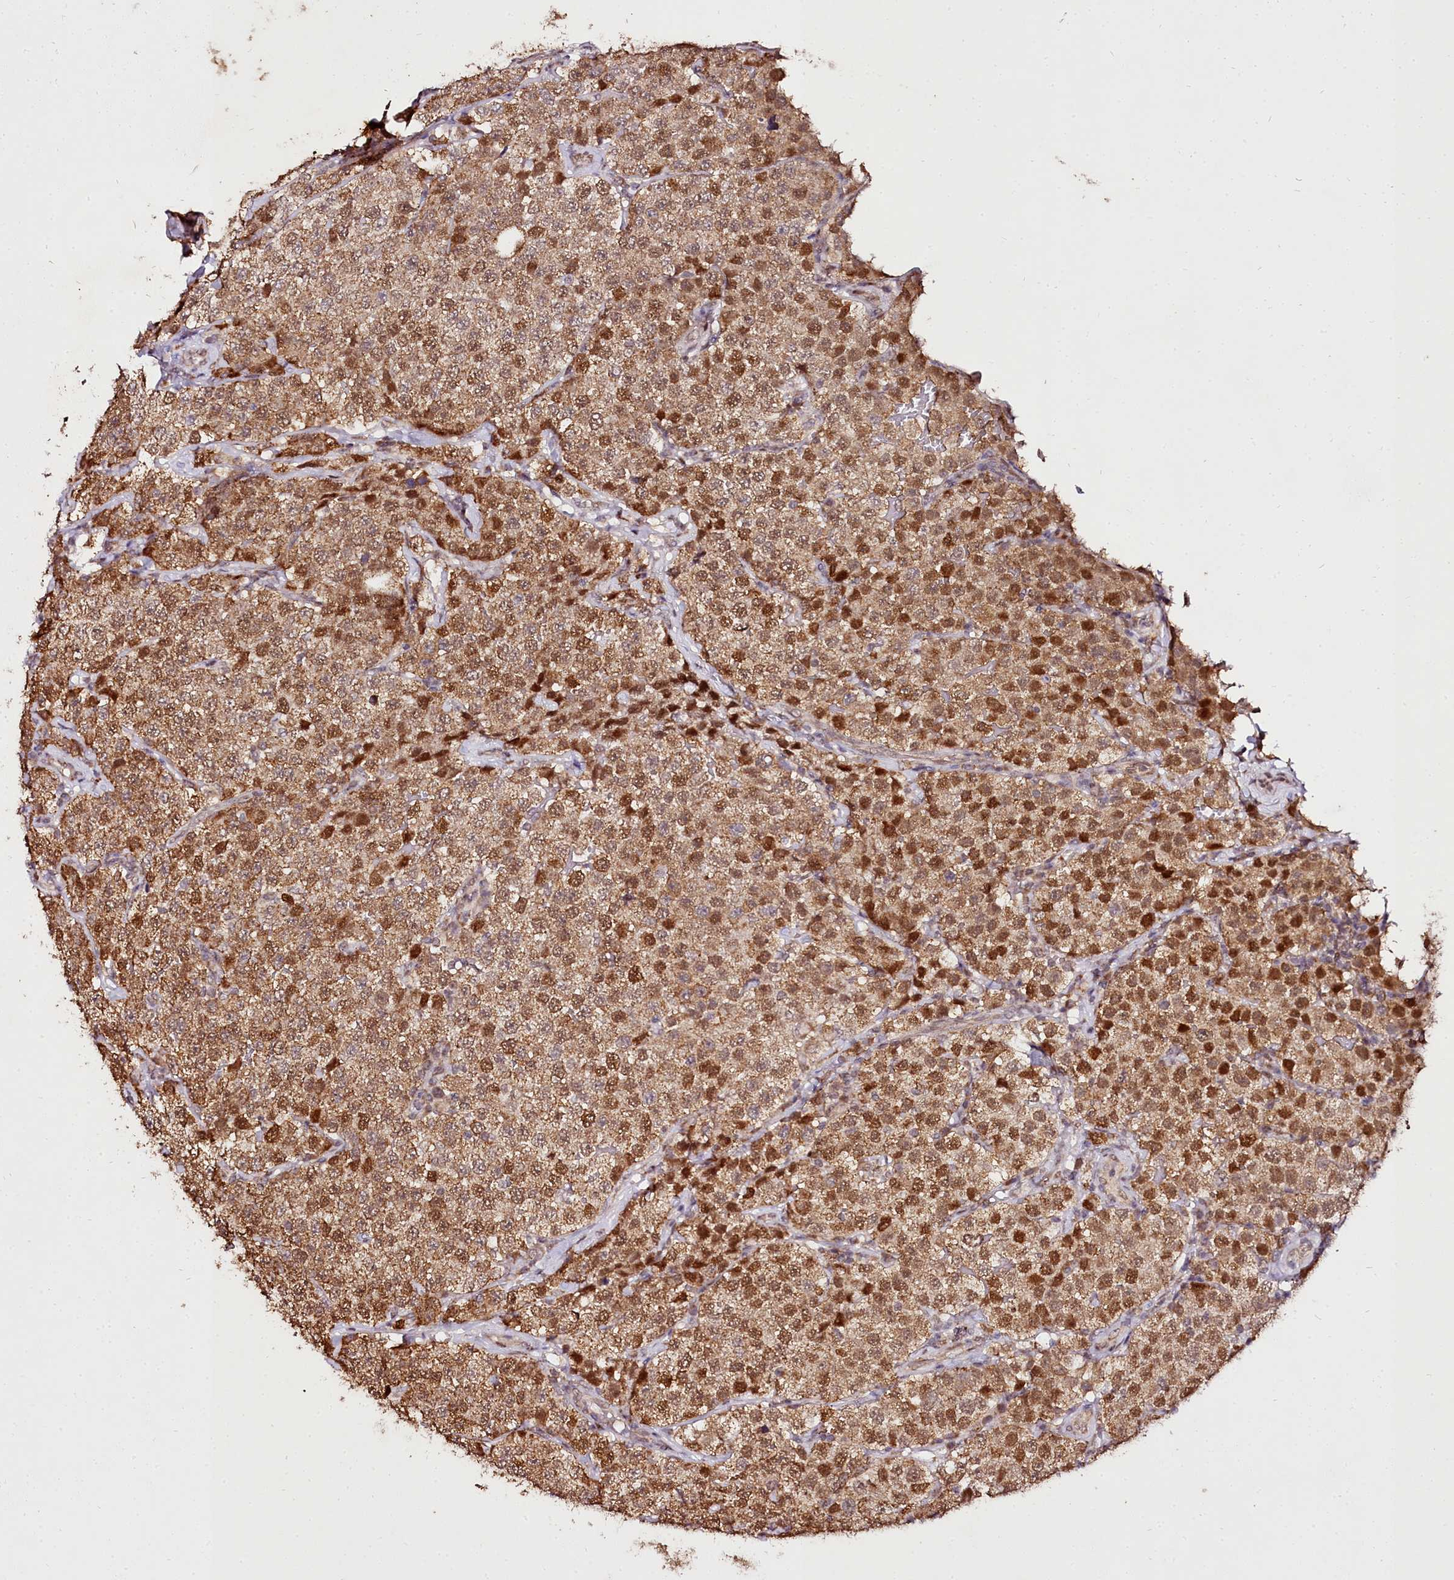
{"staining": {"intensity": "moderate", "quantity": ">75%", "location": "cytoplasmic/membranous,nuclear"}, "tissue": "testis cancer", "cell_type": "Tumor cells", "image_type": "cancer", "snomed": [{"axis": "morphology", "description": "Seminoma, NOS"}, {"axis": "topography", "description": "Testis"}], "caption": "Brown immunohistochemical staining in seminoma (testis) shows moderate cytoplasmic/membranous and nuclear expression in approximately >75% of tumor cells. (brown staining indicates protein expression, while blue staining denotes nuclei).", "gene": "EDIL3", "patient": {"sex": "male", "age": 34}}